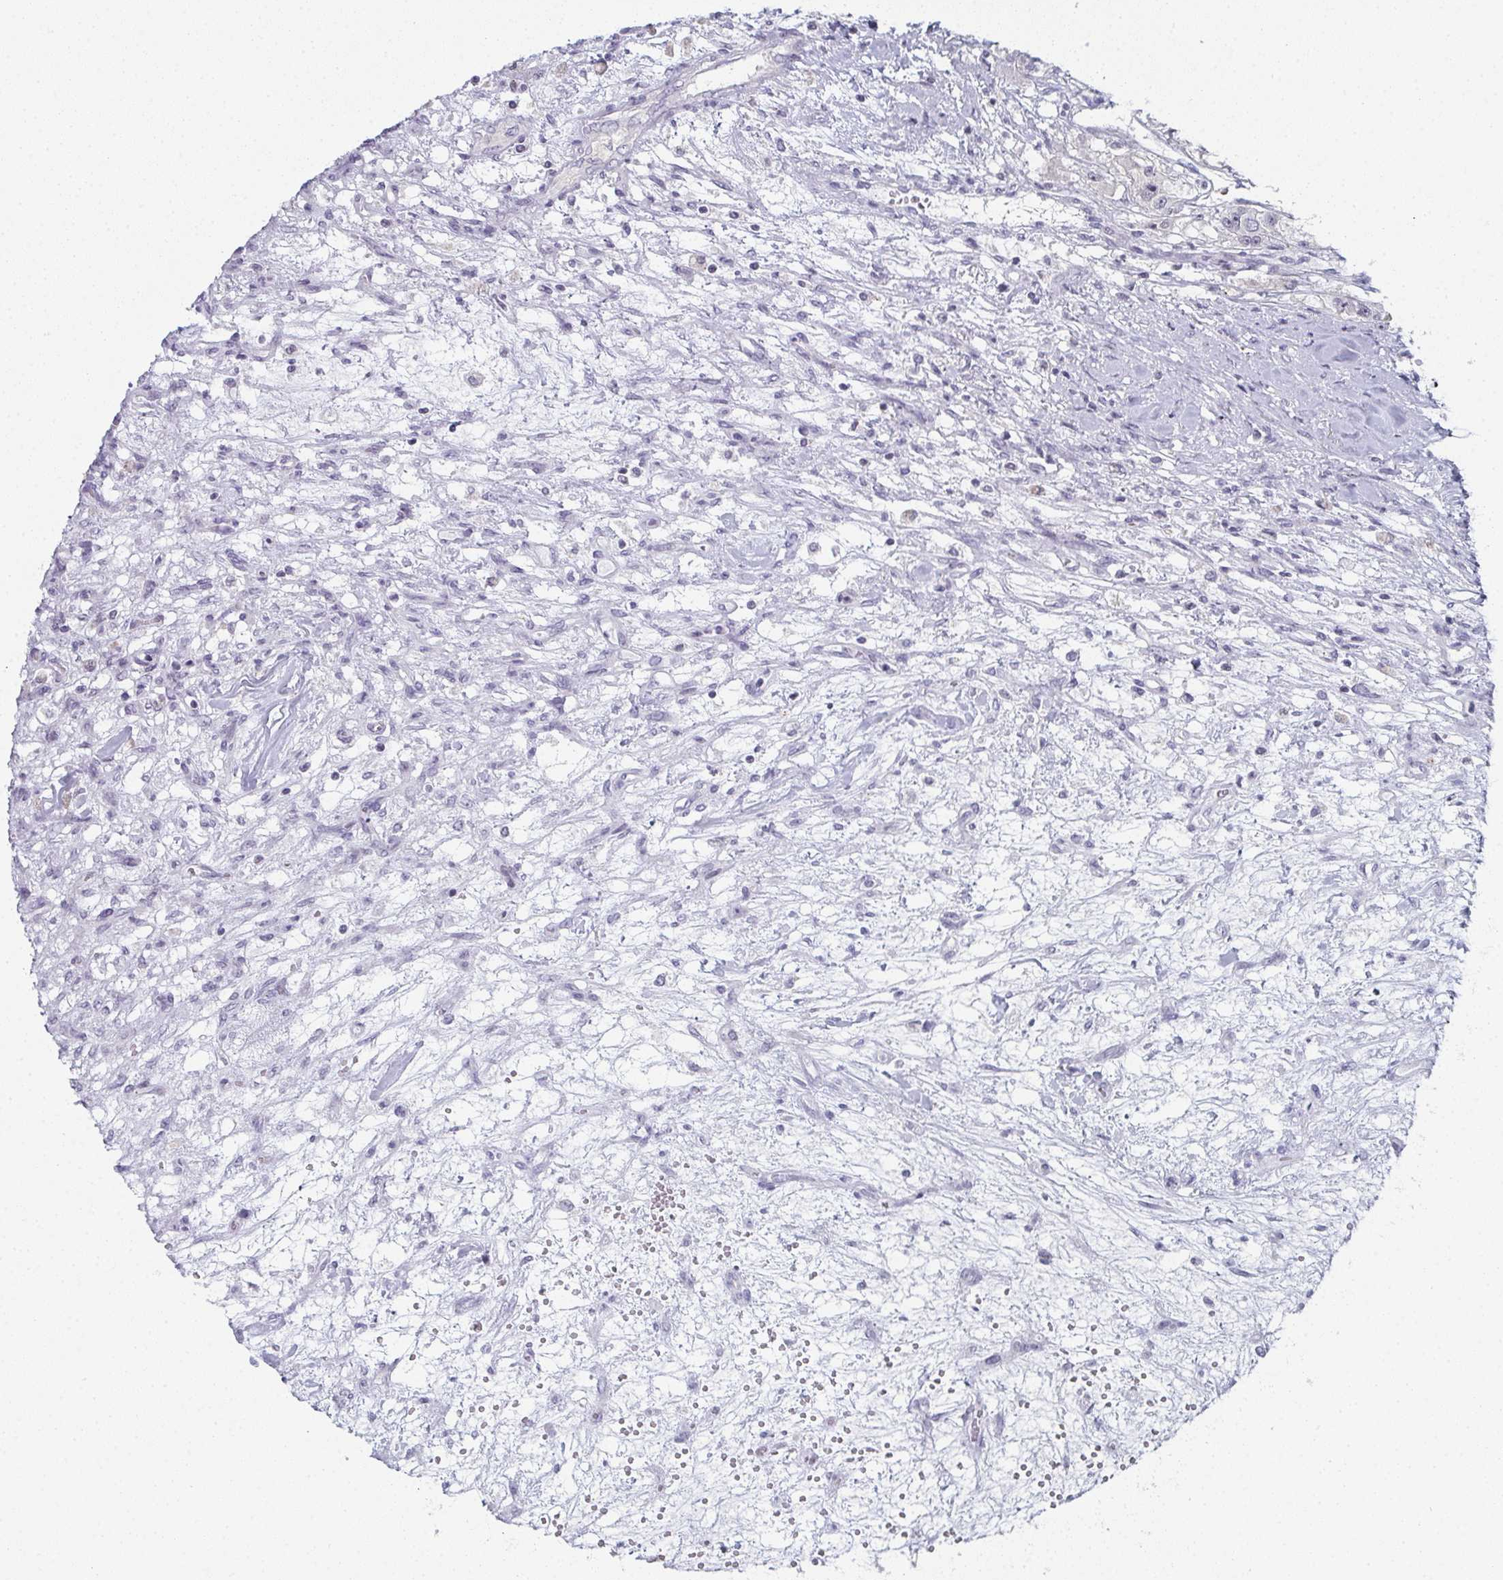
{"staining": {"intensity": "negative", "quantity": "none", "location": "none"}, "tissue": "renal cancer", "cell_type": "Tumor cells", "image_type": "cancer", "snomed": [{"axis": "morphology", "description": "Adenocarcinoma, NOS"}, {"axis": "topography", "description": "Kidney"}], "caption": "Tumor cells are negative for brown protein staining in adenocarcinoma (renal).", "gene": "PYCR3", "patient": {"sex": "female", "age": 63}}